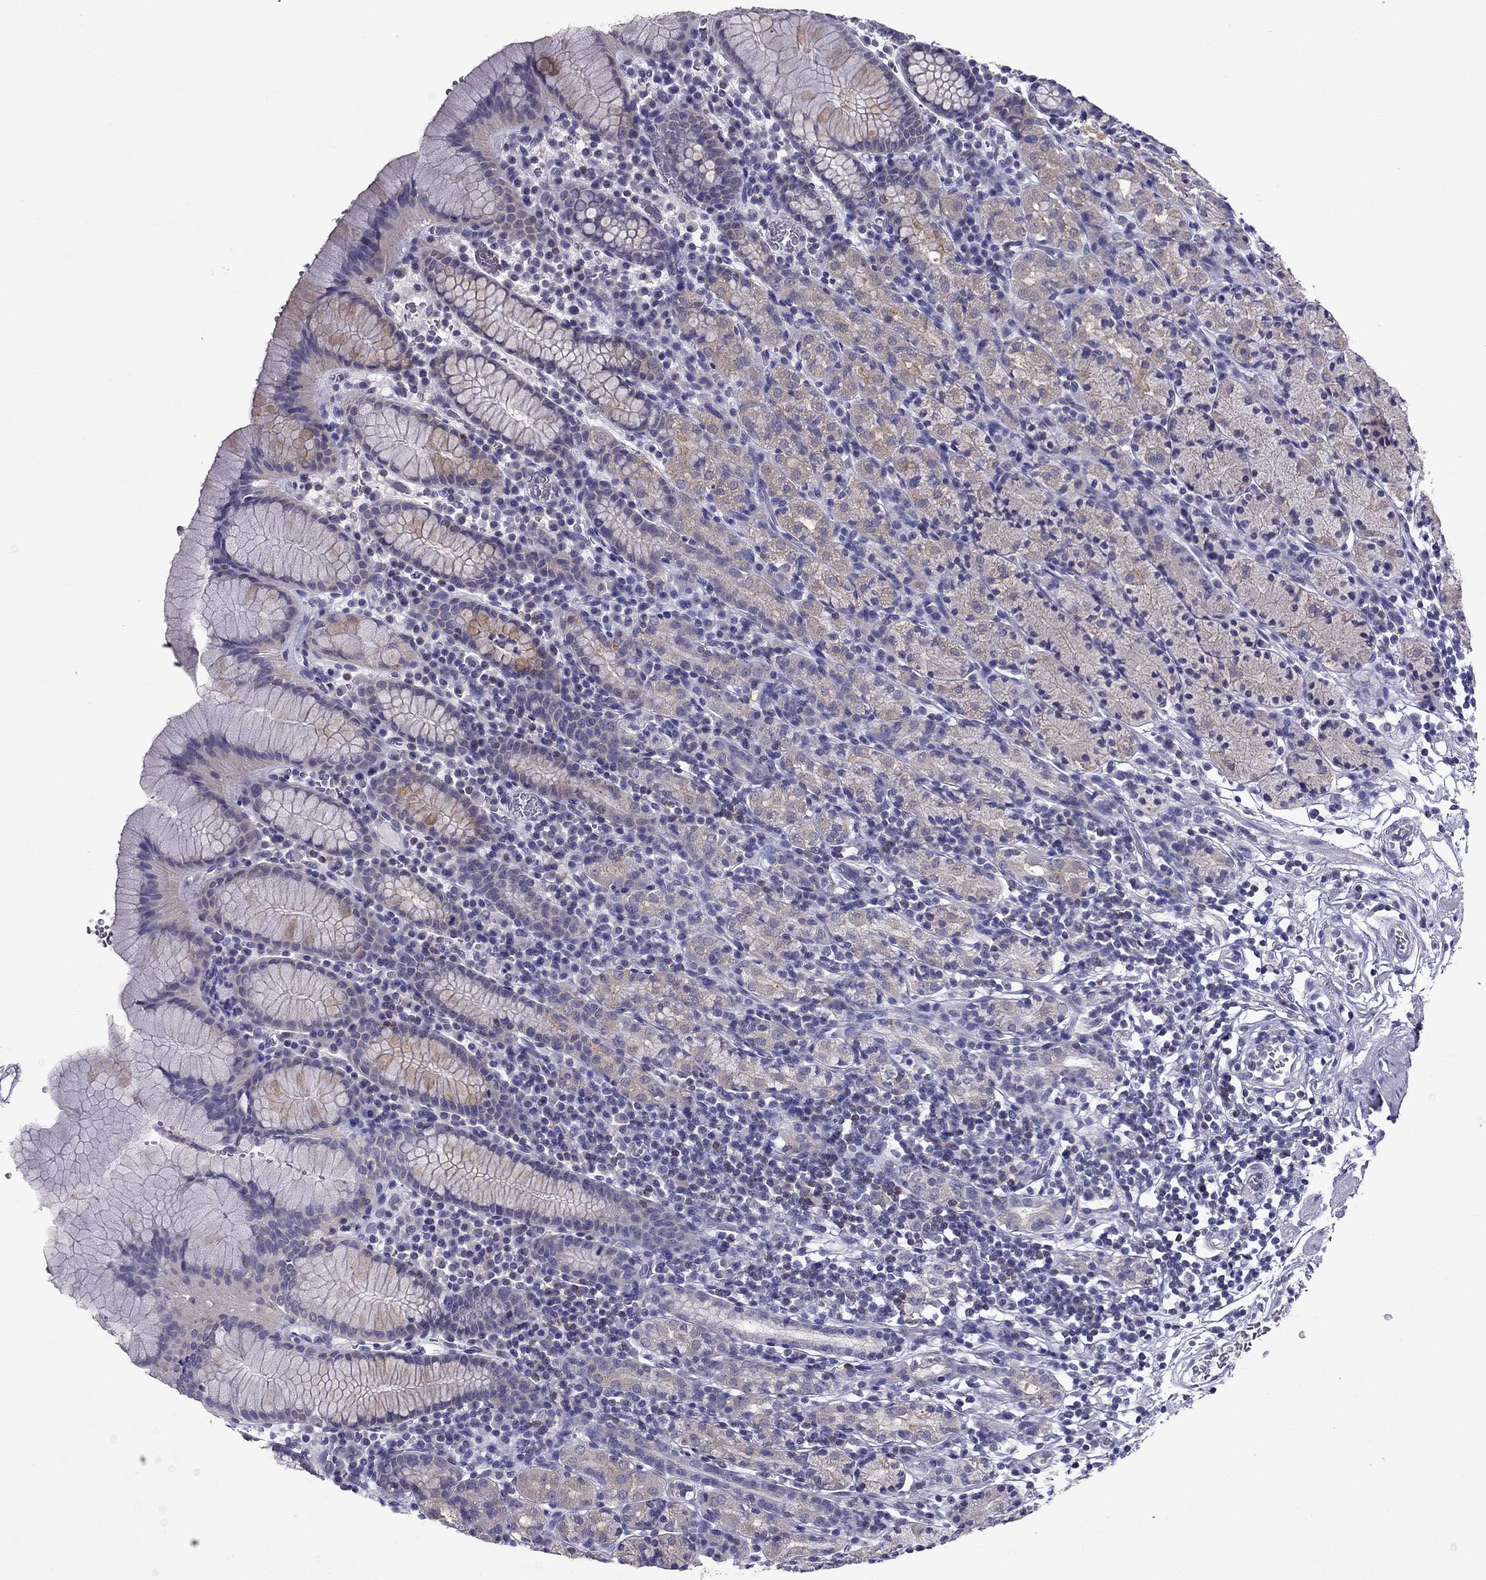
{"staining": {"intensity": "weak", "quantity": "25%-75%", "location": "cytoplasmic/membranous"}, "tissue": "stomach", "cell_type": "Glandular cells", "image_type": "normal", "snomed": [{"axis": "morphology", "description": "Normal tissue, NOS"}, {"axis": "topography", "description": "Stomach, upper"}, {"axis": "topography", "description": "Stomach"}], "caption": "DAB immunohistochemical staining of normal human stomach demonstrates weak cytoplasmic/membranous protein positivity in approximately 25%-75% of glandular cells. The protein is shown in brown color, while the nuclei are stained blue.", "gene": "AAK1", "patient": {"sex": "male", "age": 62}}